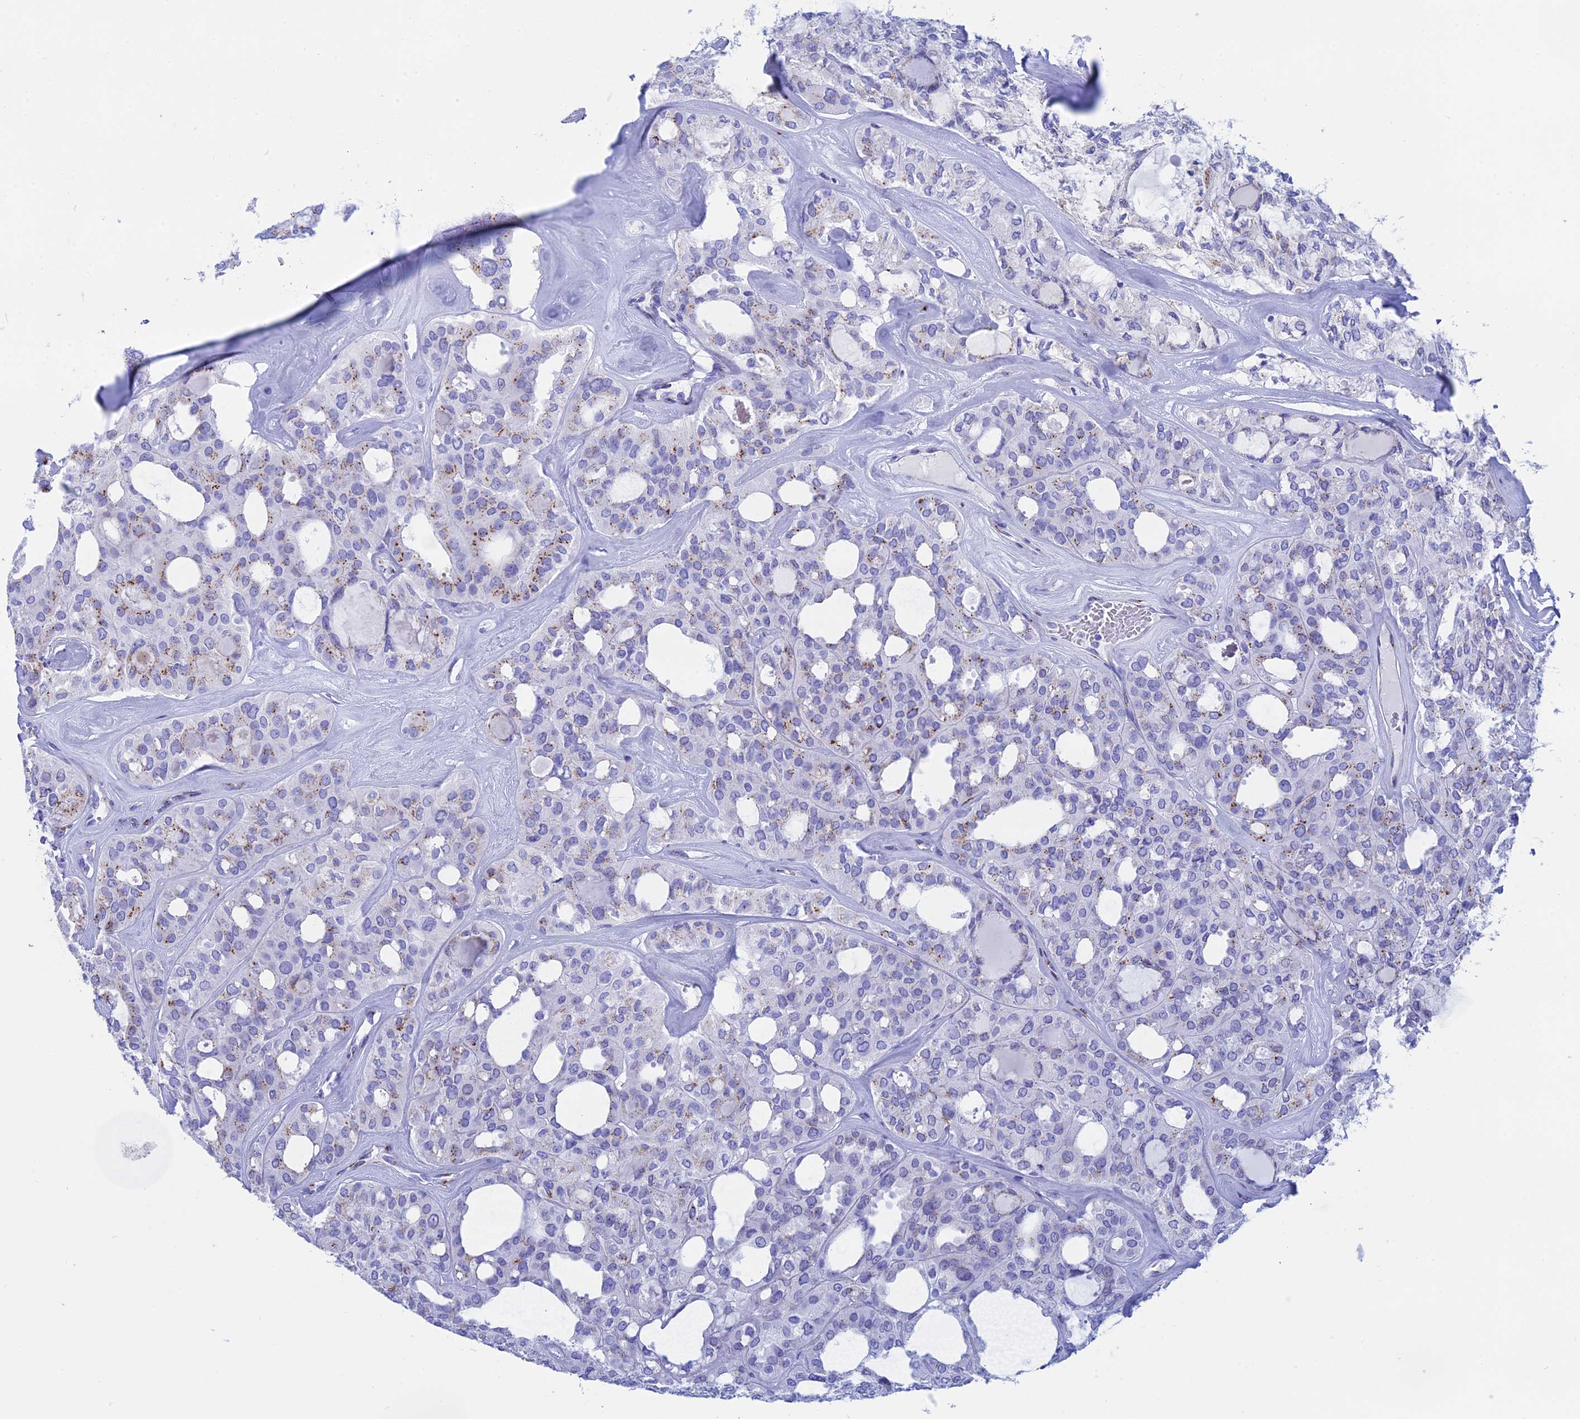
{"staining": {"intensity": "moderate", "quantity": "25%-75%", "location": "cytoplasmic/membranous"}, "tissue": "thyroid cancer", "cell_type": "Tumor cells", "image_type": "cancer", "snomed": [{"axis": "morphology", "description": "Follicular adenoma carcinoma, NOS"}, {"axis": "topography", "description": "Thyroid gland"}], "caption": "Protein staining shows moderate cytoplasmic/membranous staining in approximately 25%-75% of tumor cells in thyroid follicular adenoma carcinoma.", "gene": "ERICH4", "patient": {"sex": "male", "age": 75}}